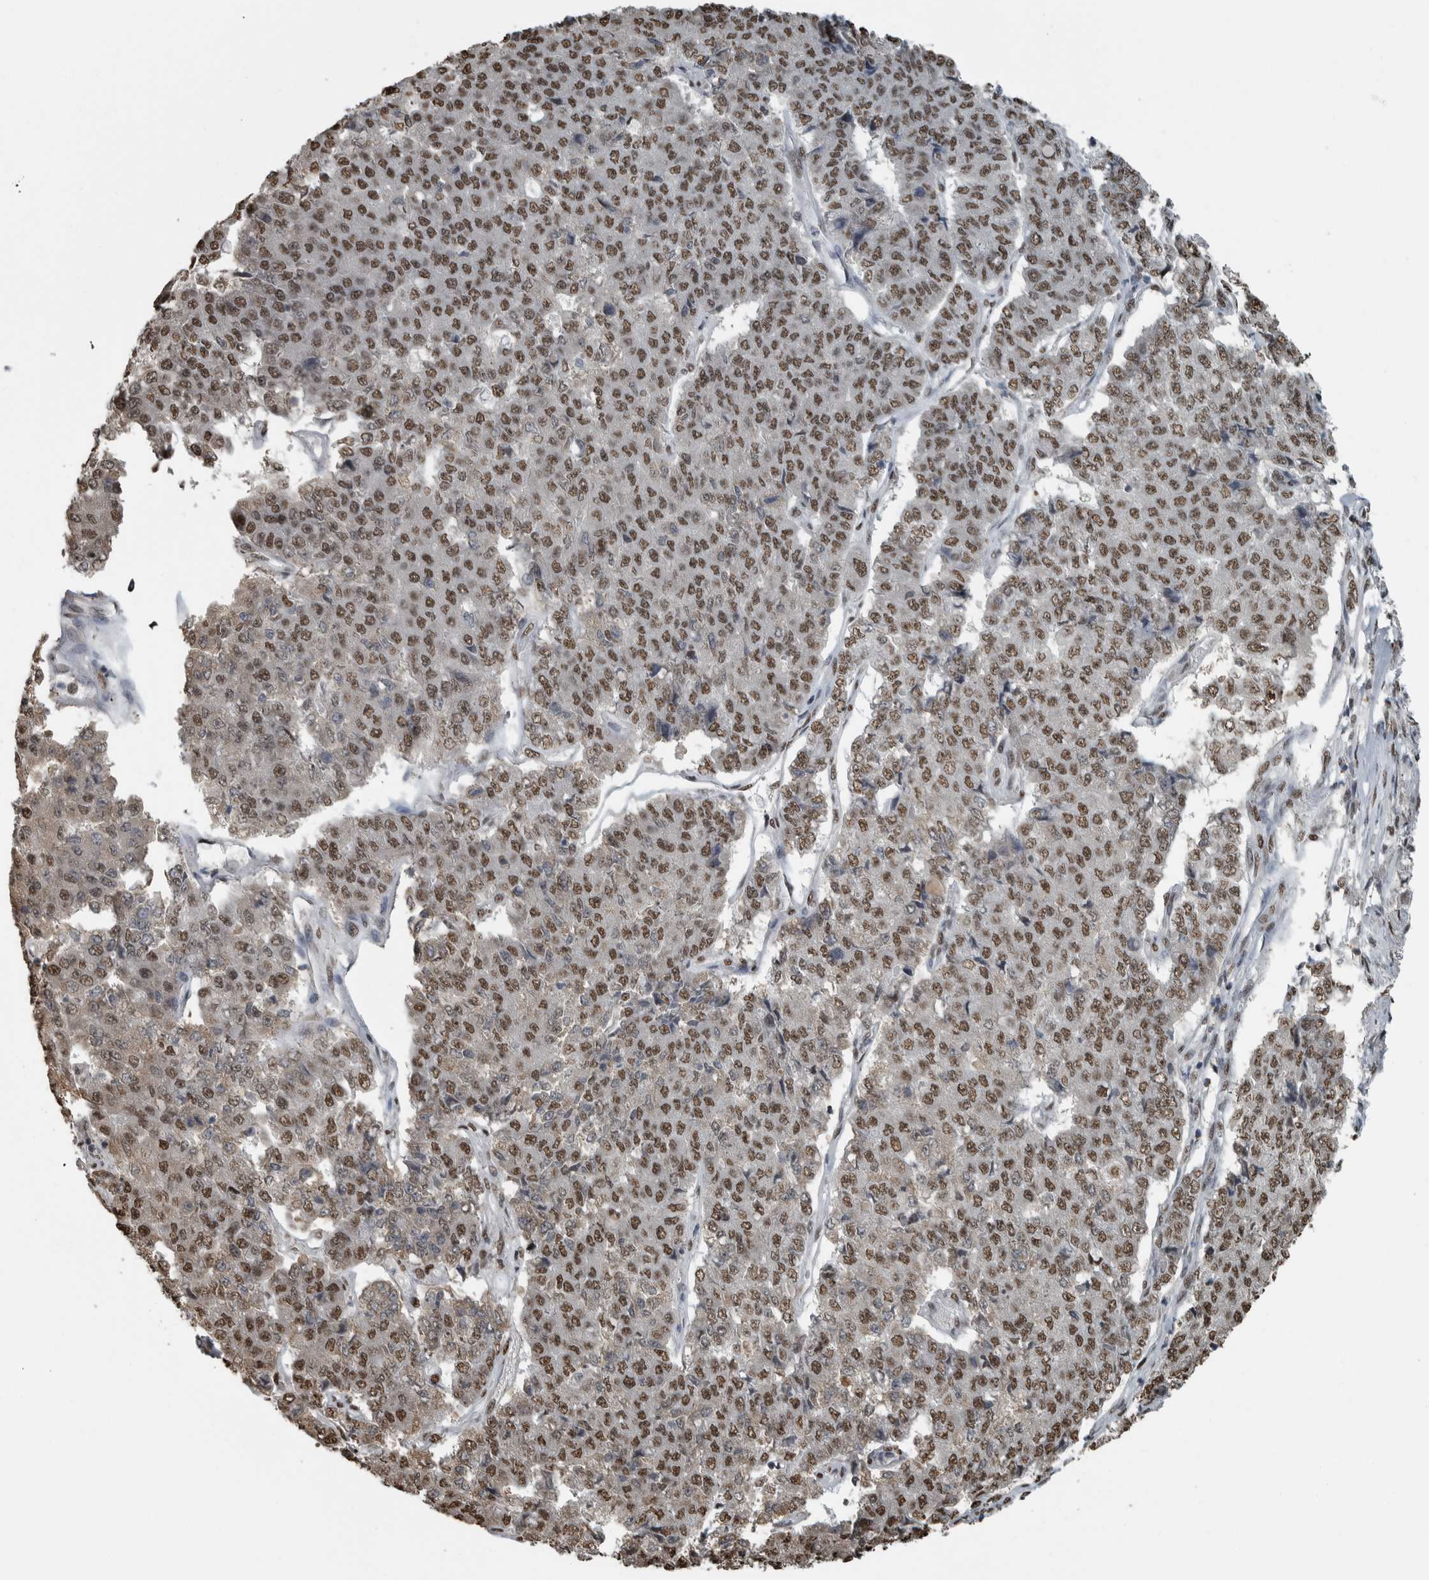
{"staining": {"intensity": "moderate", "quantity": ">75%", "location": "nuclear"}, "tissue": "pancreatic cancer", "cell_type": "Tumor cells", "image_type": "cancer", "snomed": [{"axis": "morphology", "description": "Adenocarcinoma, NOS"}, {"axis": "topography", "description": "Pancreas"}], "caption": "This image shows immunohistochemistry (IHC) staining of pancreatic adenocarcinoma, with medium moderate nuclear expression in about >75% of tumor cells.", "gene": "TGS1", "patient": {"sex": "male", "age": 50}}